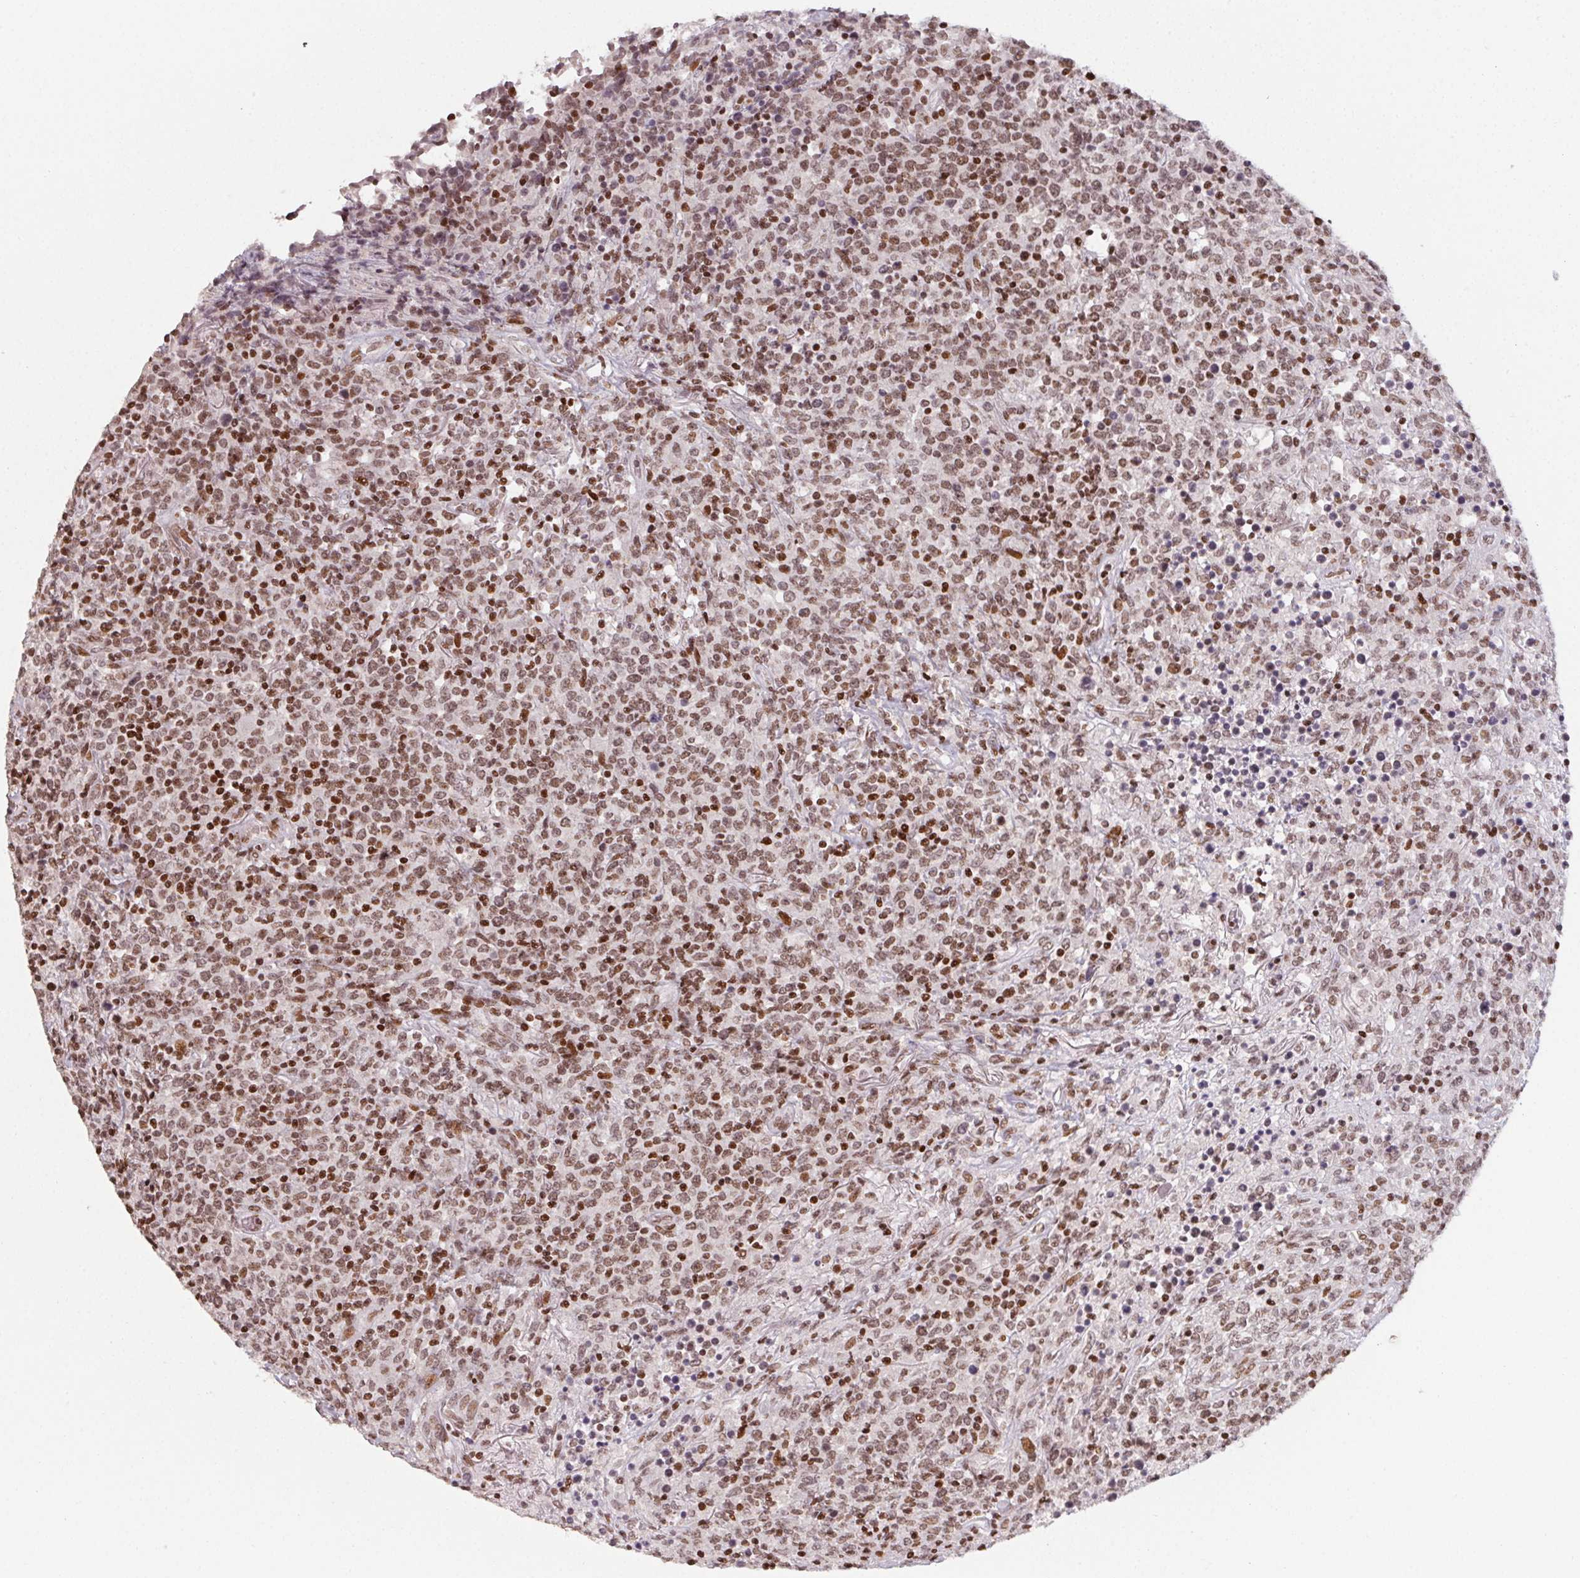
{"staining": {"intensity": "moderate", "quantity": ">75%", "location": "nuclear"}, "tissue": "lymphoma", "cell_type": "Tumor cells", "image_type": "cancer", "snomed": [{"axis": "morphology", "description": "Malignant lymphoma, non-Hodgkin's type, High grade"}, {"axis": "topography", "description": "Lung"}], "caption": "DAB immunohistochemical staining of human lymphoma exhibits moderate nuclear protein expression in approximately >75% of tumor cells.", "gene": "KMT2A", "patient": {"sex": "male", "age": 79}}